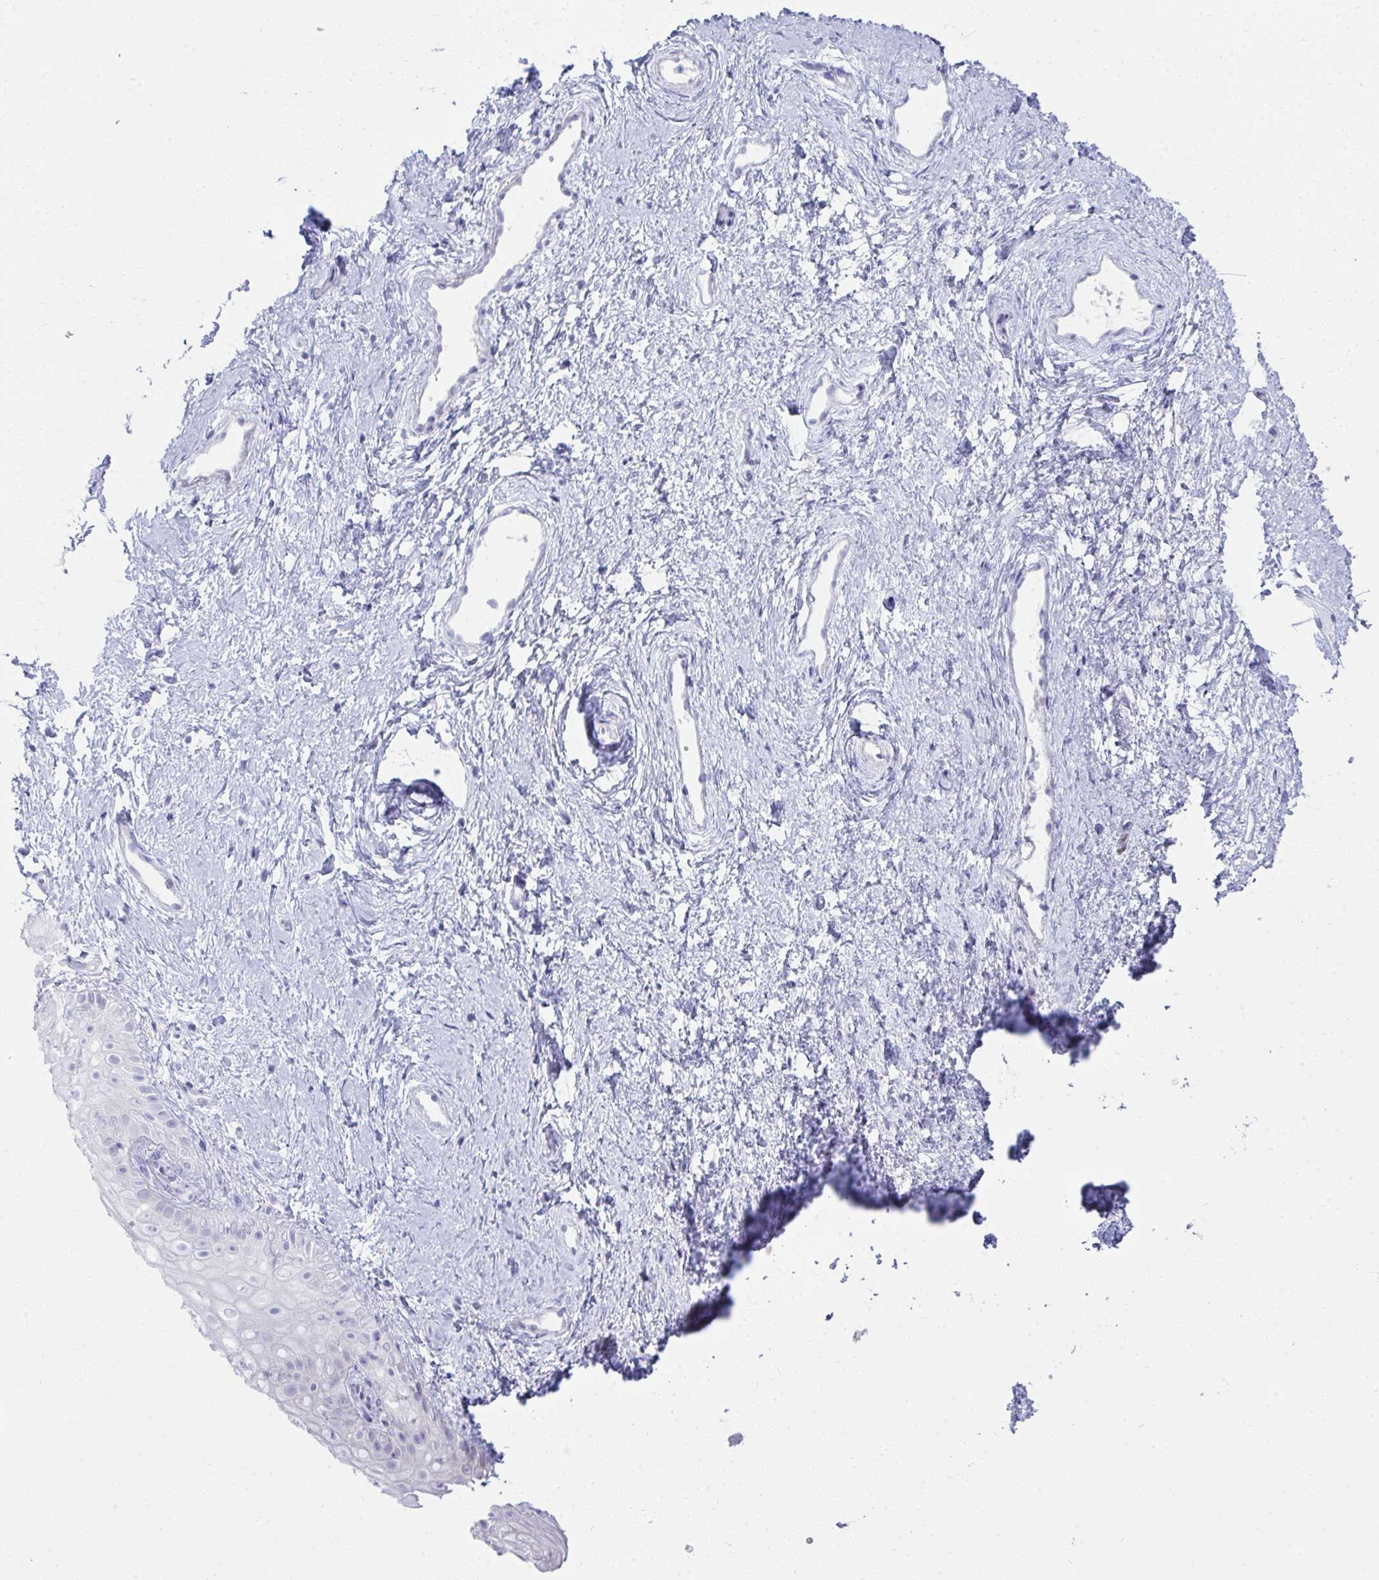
{"staining": {"intensity": "negative", "quantity": "none", "location": "none"}, "tissue": "vagina", "cell_type": "Squamous epithelial cells", "image_type": "normal", "snomed": [{"axis": "morphology", "description": "Normal tissue, NOS"}, {"axis": "topography", "description": "Vagina"}], "caption": "This image is of normal vagina stained with immunohistochemistry (IHC) to label a protein in brown with the nuclei are counter-stained blue. There is no positivity in squamous epithelial cells. Brightfield microscopy of immunohistochemistry stained with DAB (brown) and hematoxylin (blue), captured at high magnification.", "gene": "FASLG", "patient": {"sex": "female", "age": 38}}